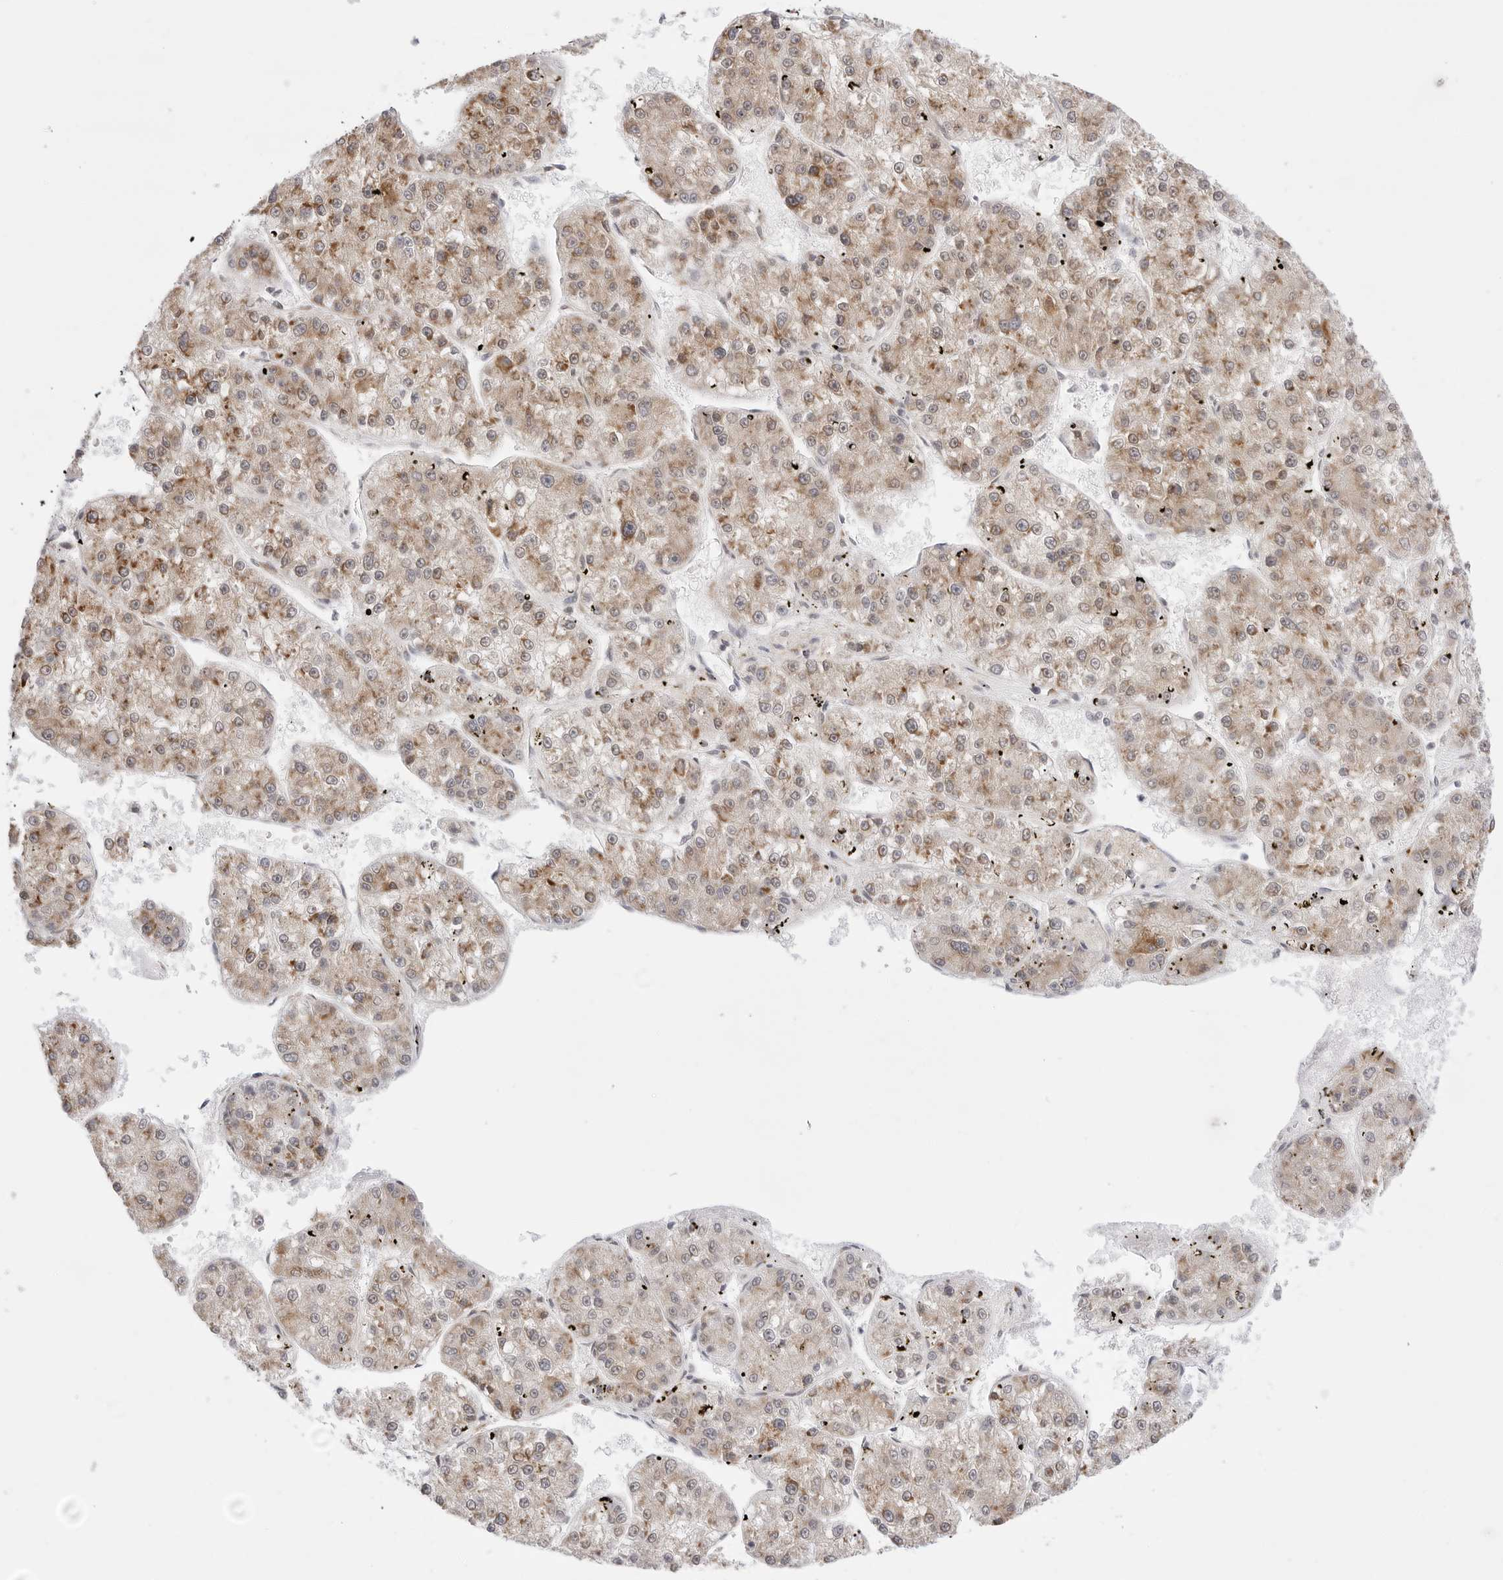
{"staining": {"intensity": "moderate", "quantity": ">75%", "location": "cytoplasmic/membranous"}, "tissue": "liver cancer", "cell_type": "Tumor cells", "image_type": "cancer", "snomed": [{"axis": "morphology", "description": "Carcinoma, Hepatocellular, NOS"}, {"axis": "topography", "description": "Liver"}], "caption": "This is a micrograph of IHC staining of liver hepatocellular carcinoma, which shows moderate expression in the cytoplasmic/membranous of tumor cells.", "gene": "RPN1", "patient": {"sex": "female", "age": 73}}